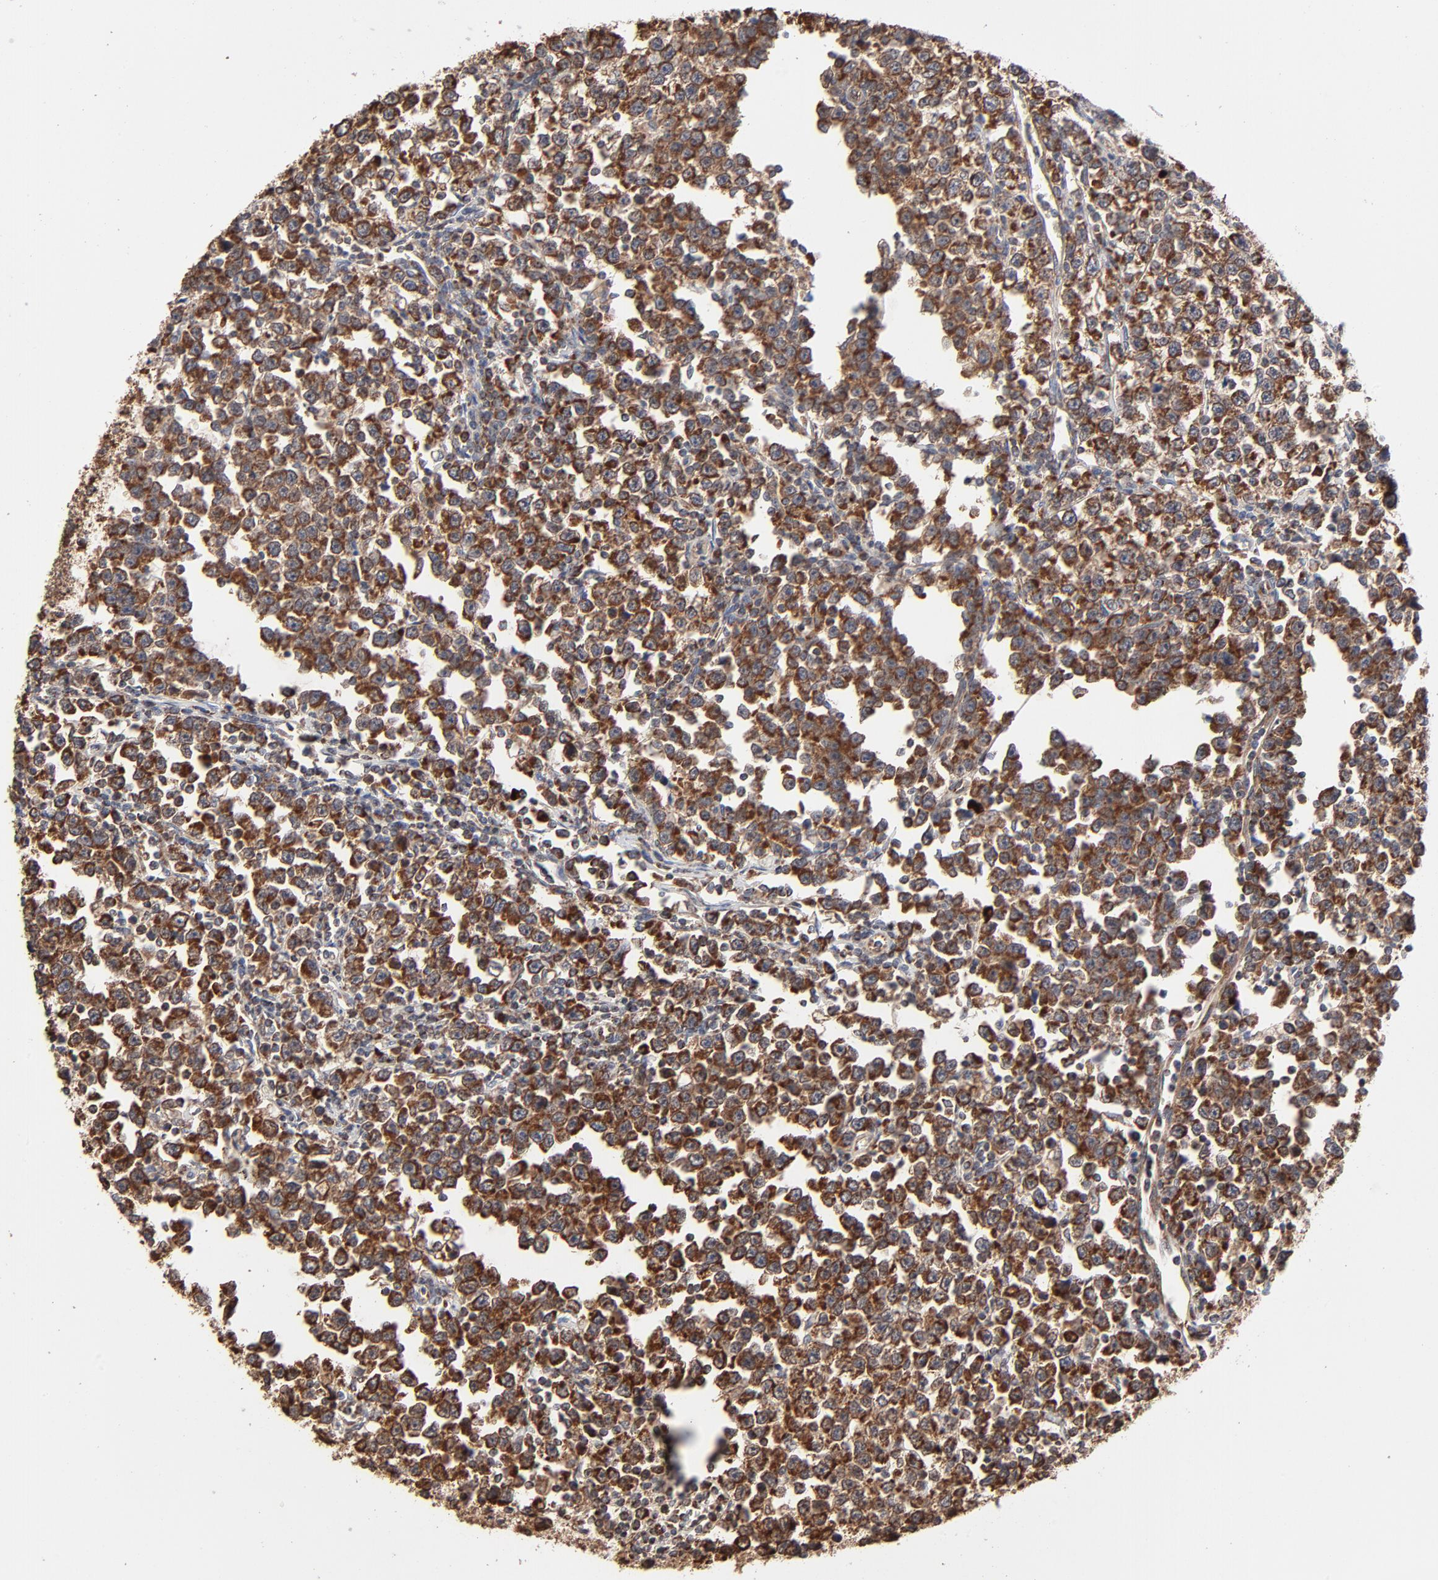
{"staining": {"intensity": "strong", "quantity": ">75%", "location": "cytoplasmic/membranous"}, "tissue": "testis cancer", "cell_type": "Tumor cells", "image_type": "cancer", "snomed": [{"axis": "morphology", "description": "Seminoma, NOS"}, {"axis": "topography", "description": "Testis"}], "caption": "Immunohistochemical staining of human seminoma (testis) exhibits high levels of strong cytoplasmic/membranous protein positivity in about >75% of tumor cells.", "gene": "ABLIM3", "patient": {"sex": "male", "age": 43}}